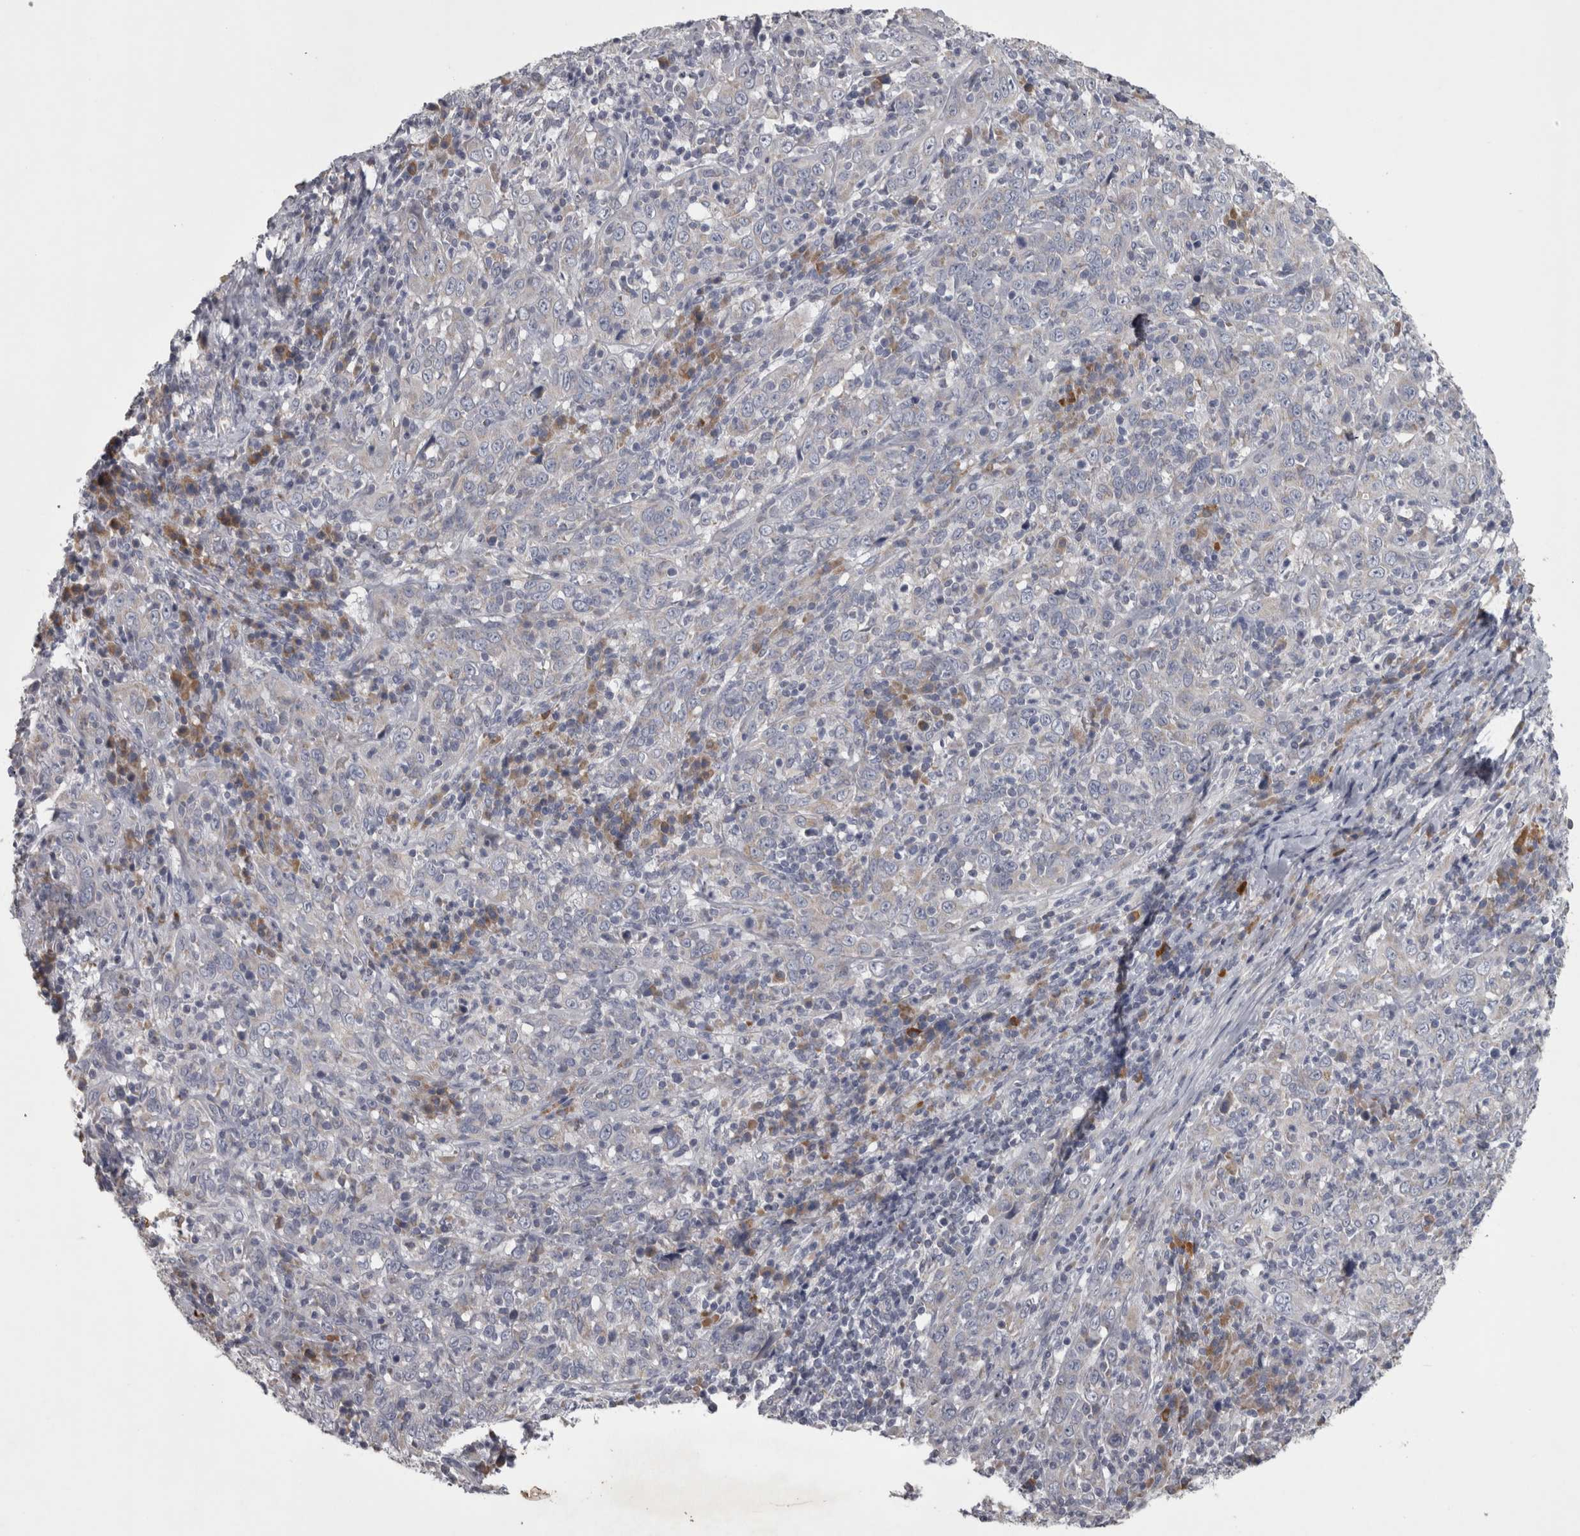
{"staining": {"intensity": "negative", "quantity": "none", "location": "none"}, "tissue": "cervical cancer", "cell_type": "Tumor cells", "image_type": "cancer", "snomed": [{"axis": "morphology", "description": "Squamous cell carcinoma, NOS"}, {"axis": "topography", "description": "Cervix"}], "caption": "Immunohistochemical staining of cervical squamous cell carcinoma reveals no significant expression in tumor cells. (DAB immunohistochemistry (IHC) visualized using brightfield microscopy, high magnification).", "gene": "DBT", "patient": {"sex": "female", "age": 46}}